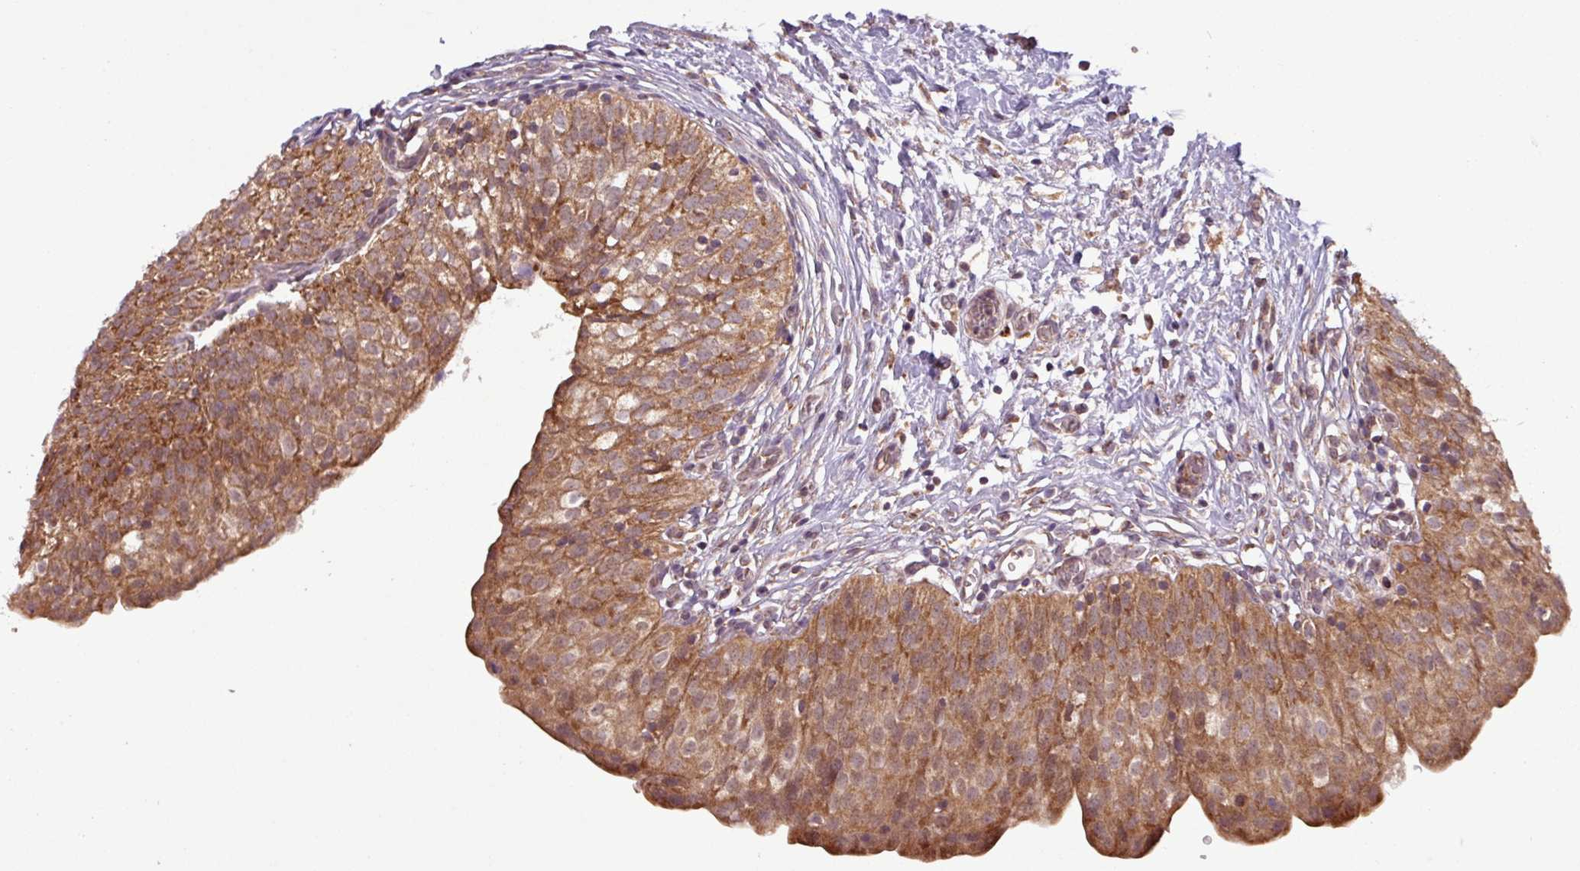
{"staining": {"intensity": "moderate", "quantity": ">75%", "location": "cytoplasmic/membranous"}, "tissue": "urinary bladder", "cell_type": "Urothelial cells", "image_type": "normal", "snomed": [{"axis": "morphology", "description": "Normal tissue, NOS"}, {"axis": "topography", "description": "Urinary bladder"}], "caption": "A brown stain labels moderate cytoplasmic/membranous staining of a protein in urothelial cells of unremarkable urinary bladder.", "gene": "MCTP2", "patient": {"sex": "male", "age": 55}}